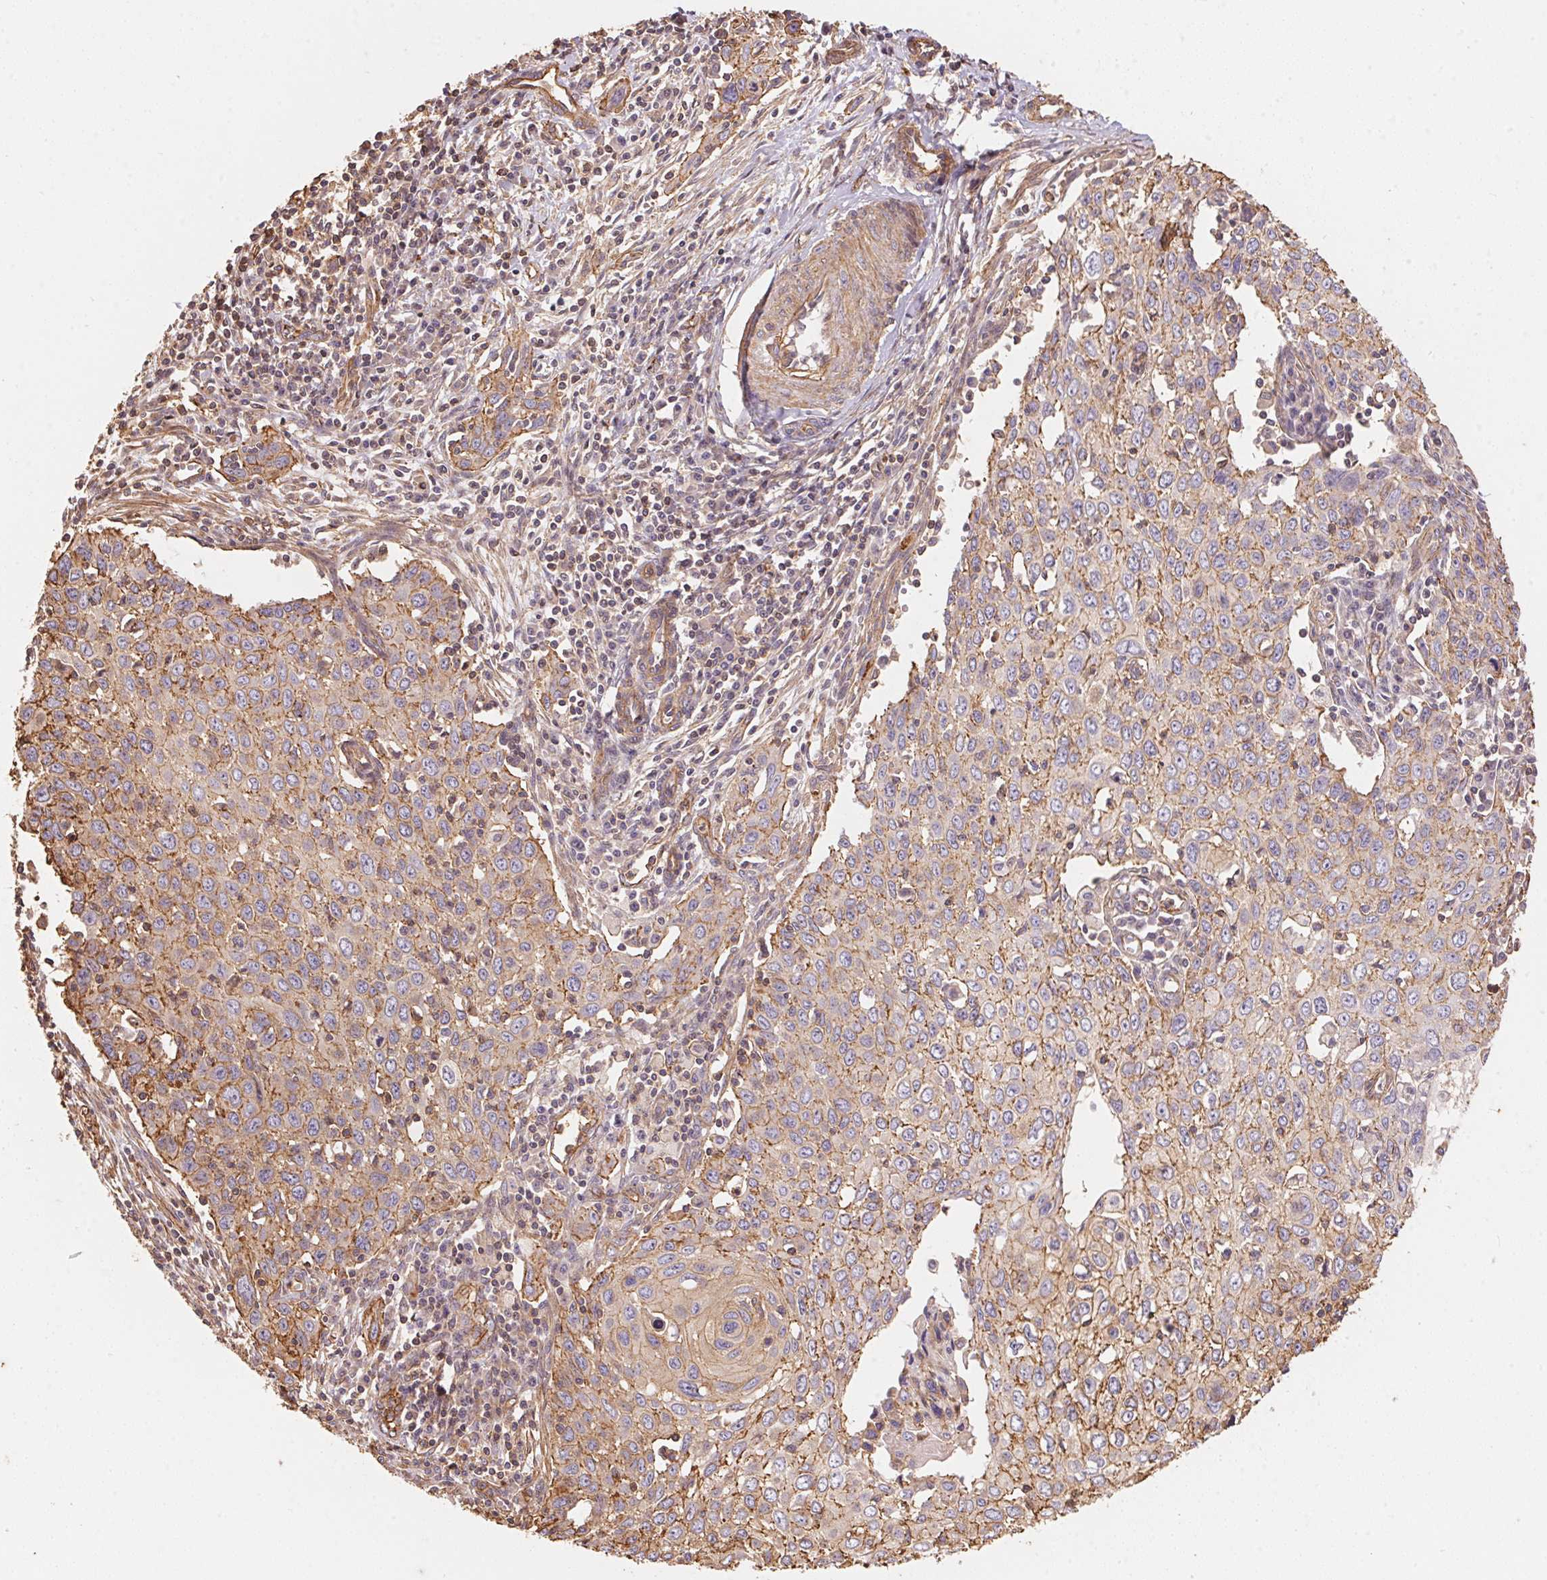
{"staining": {"intensity": "weak", "quantity": ">75%", "location": "cytoplasmic/membranous"}, "tissue": "cervical cancer", "cell_type": "Tumor cells", "image_type": "cancer", "snomed": [{"axis": "morphology", "description": "Squamous cell carcinoma, NOS"}, {"axis": "topography", "description": "Cervix"}], "caption": "Cervical cancer tissue reveals weak cytoplasmic/membranous expression in about >75% of tumor cells, visualized by immunohistochemistry.", "gene": "FRAS1", "patient": {"sex": "female", "age": 38}}